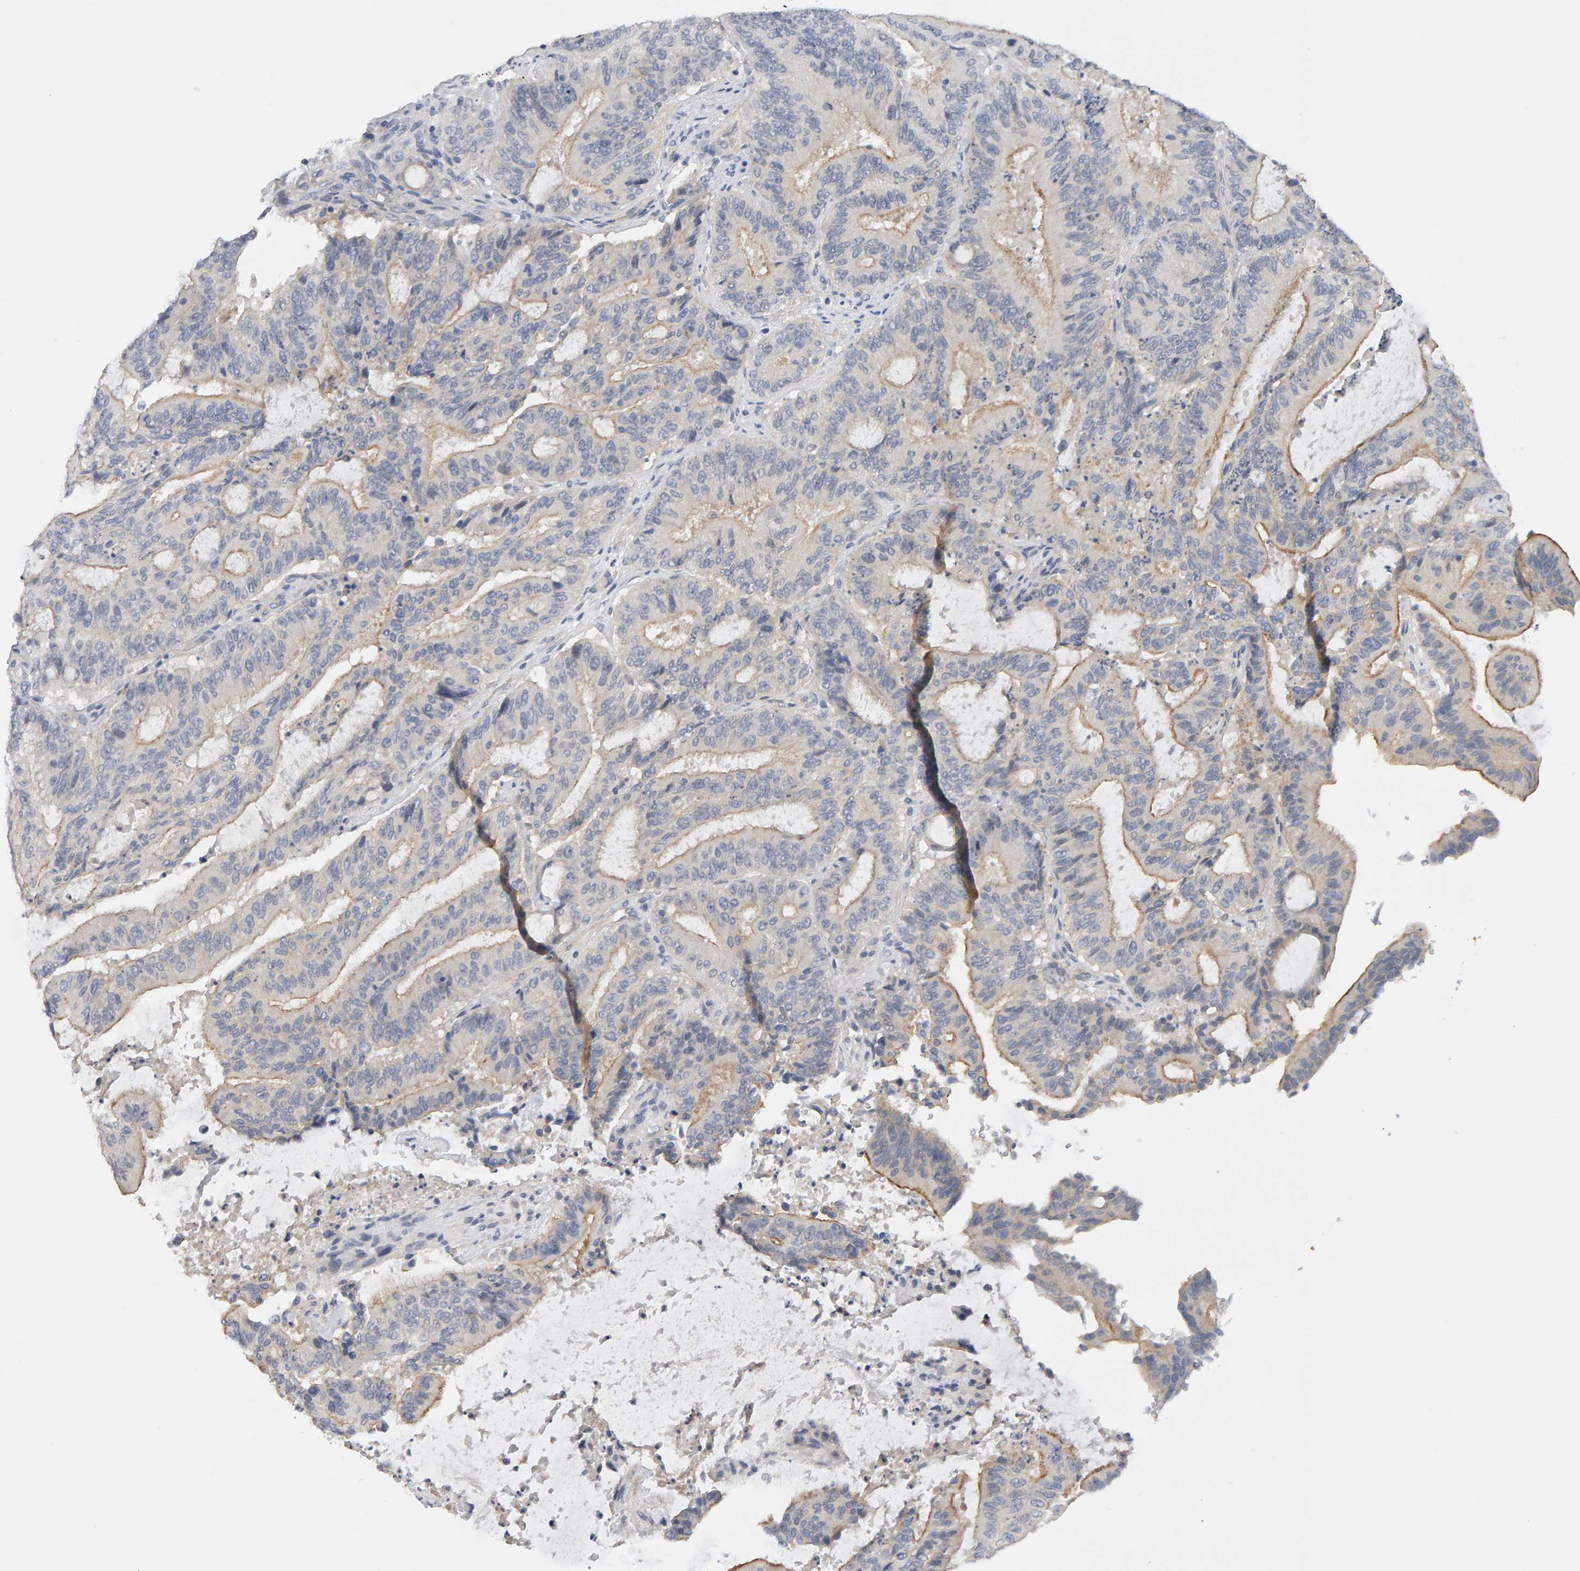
{"staining": {"intensity": "weak", "quantity": "<25%", "location": "cytoplasmic/membranous"}, "tissue": "liver cancer", "cell_type": "Tumor cells", "image_type": "cancer", "snomed": [{"axis": "morphology", "description": "Normal tissue, NOS"}, {"axis": "morphology", "description": "Cholangiocarcinoma"}, {"axis": "topography", "description": "Liver"}, {"axis": "topography", "description": "Peripheral nerve tissue"}], "caption": "IHC of cholangiocarcinoma (liver) displays no positivity in tumor cells.", "gene": "PPP1R16A", "patient": {"sex": "female", "age": 73}}